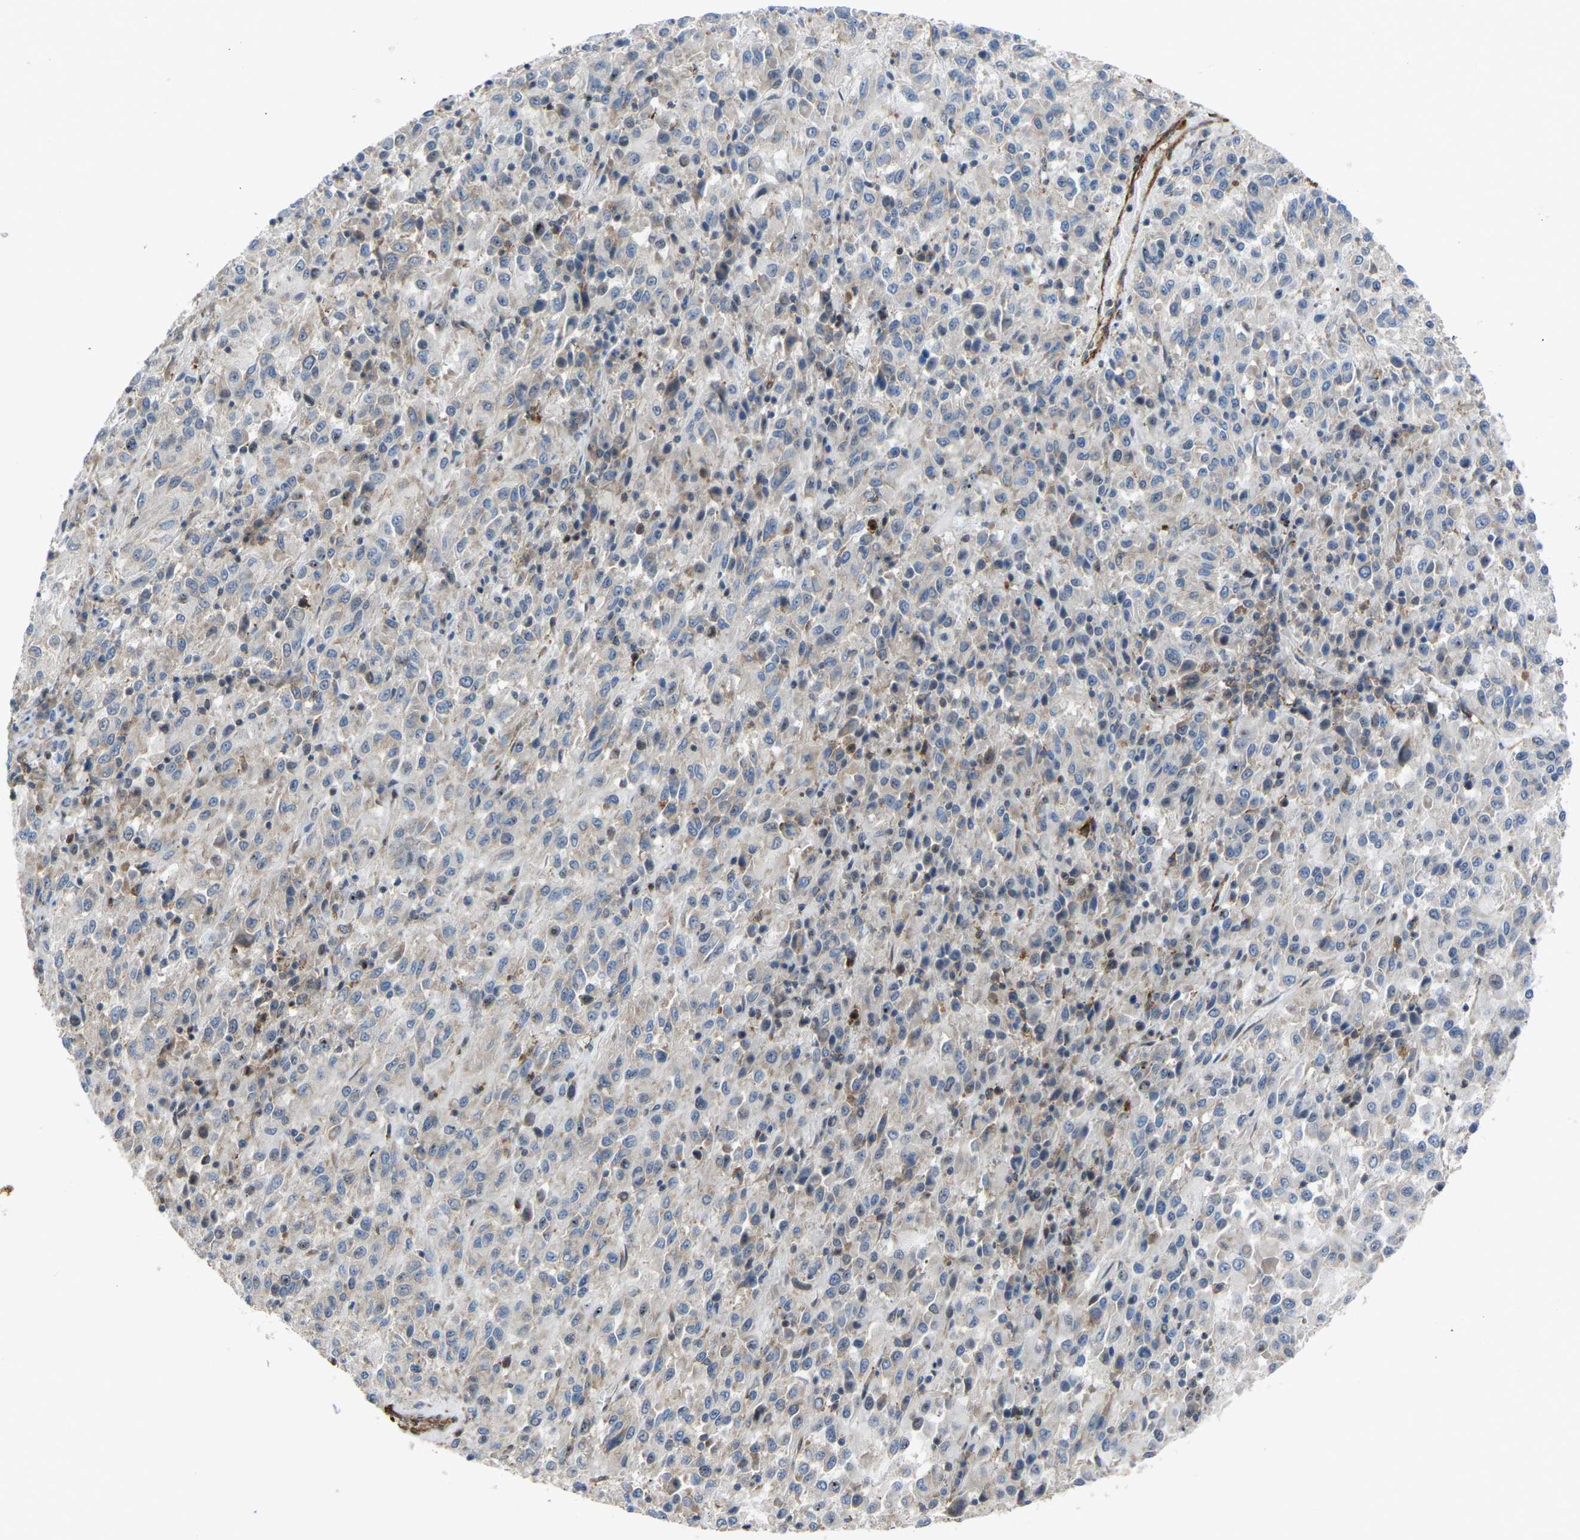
{"staining": {"intensity": "weak", "quantity": "<25%", "location": "cytoplasmic/membranous"}, "tissue": "melanoma", "cell_type": "Tumor cells", "image_type": "cancer", "snomed": [{"axis": "morphology", "description": "Malignant melanoma, Metastatic site"}, {"axis": "topography", "description": "Lung"}], "caption": "Malignant melanoma (metastatic site) was stained to show a protein in brown. There is no significant expression in tumor cells. The staining is performed using DAB (3,3'-diaminobenzidine) brown chromogen with nuclei counter-stained in using hematoxylin.", "gene": "DDX5", "patient": {"sex": "male", "age": 64}}